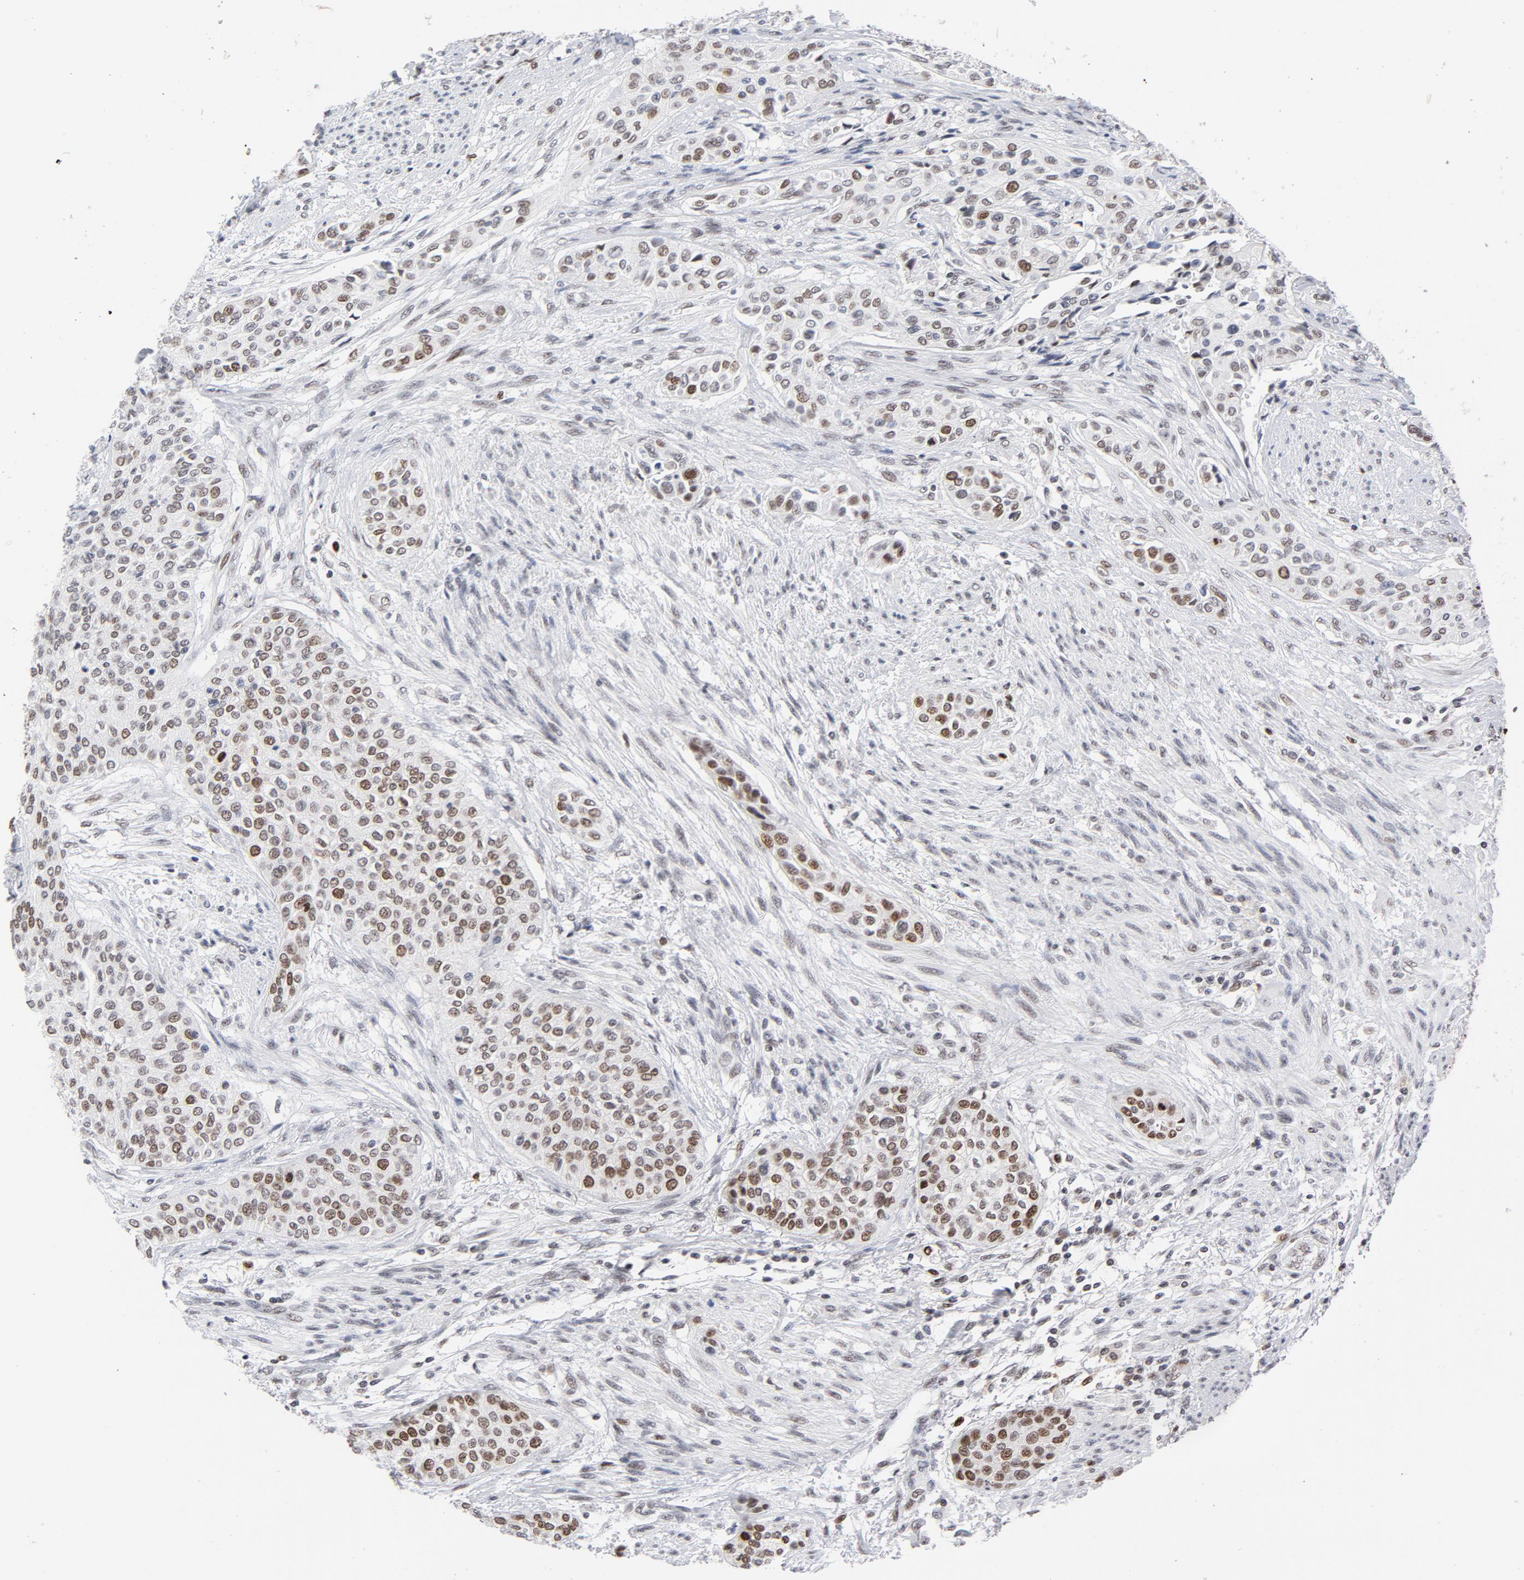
{"staining": {"intensity": "weak", "quantity": "25%-75%", "location": "nuclear"}, "tissue": "urothelial cancer", "cell_type": "Tumor cells", "image_type": "cancer", "snomed": [{"axis": "morphology", "description": "Urothelial carcinoma, High grade"}, {"axis": "topography", "description": "Urinary bladder"}], "caption": "Immunohistochemistry (IHC) (DAB (3,3'-diaminobenzidine)) staining of urothelial cancer demonstrates weak nuclear protein expression in approximately 25%-75% of tumor cells.", "gene": "RFC4", "patient": {"sex": "male", "age": 74}}